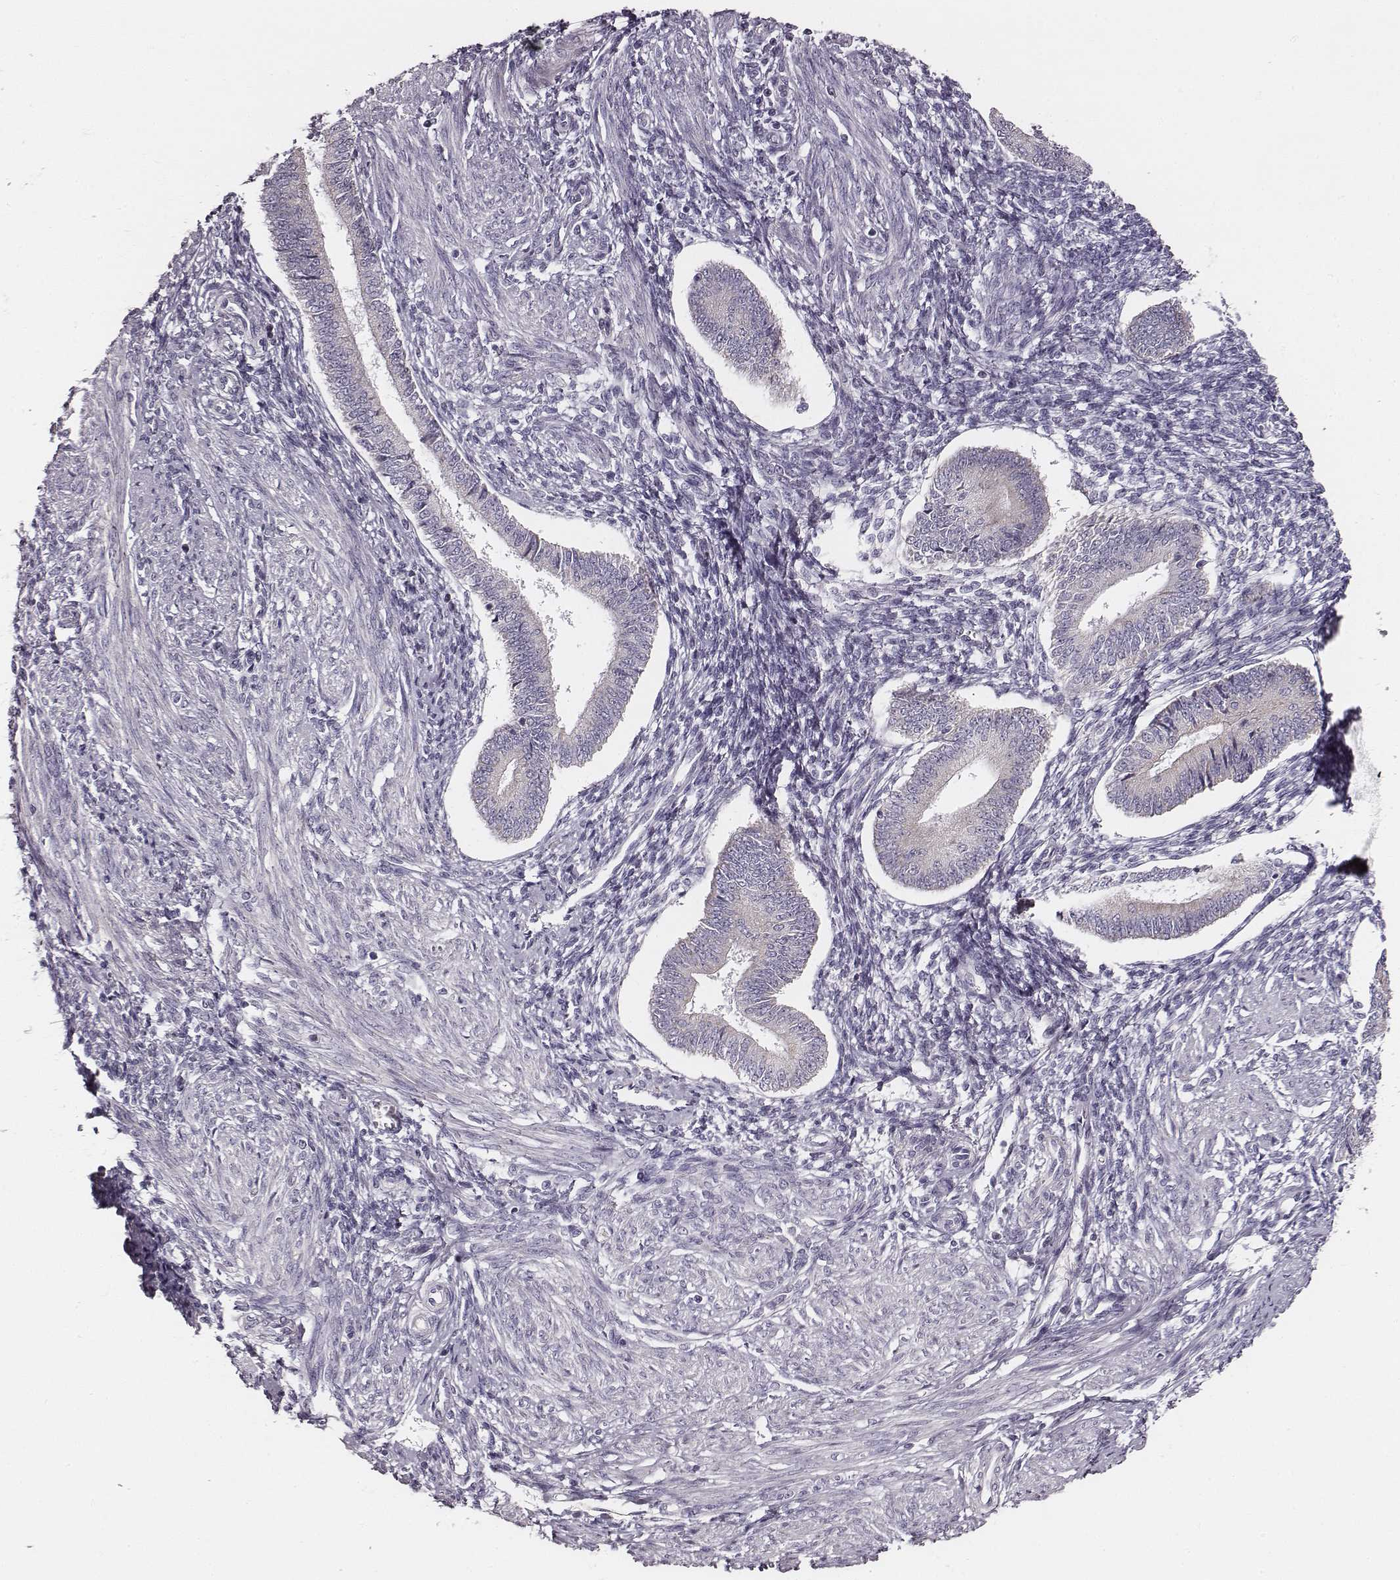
{"staining": {"intensity": "negative", "quantity": "none", "location": "none"}, "tissue": "endometrium", "cell_type": "Cells in endometrial stroma", "image_type": "normal", "snomed": [{"axis": "morphology", "description": "Normal tissue, NOS"}, {"axis": "topography", "description": "Endometrium"}], "caption": "Cells in endometrial stroma show no significant staining in normal endometrium. Nuclei are stained in blue.", "gene": "UBL4B", "patient": {"sex": "female", "age": 42}}